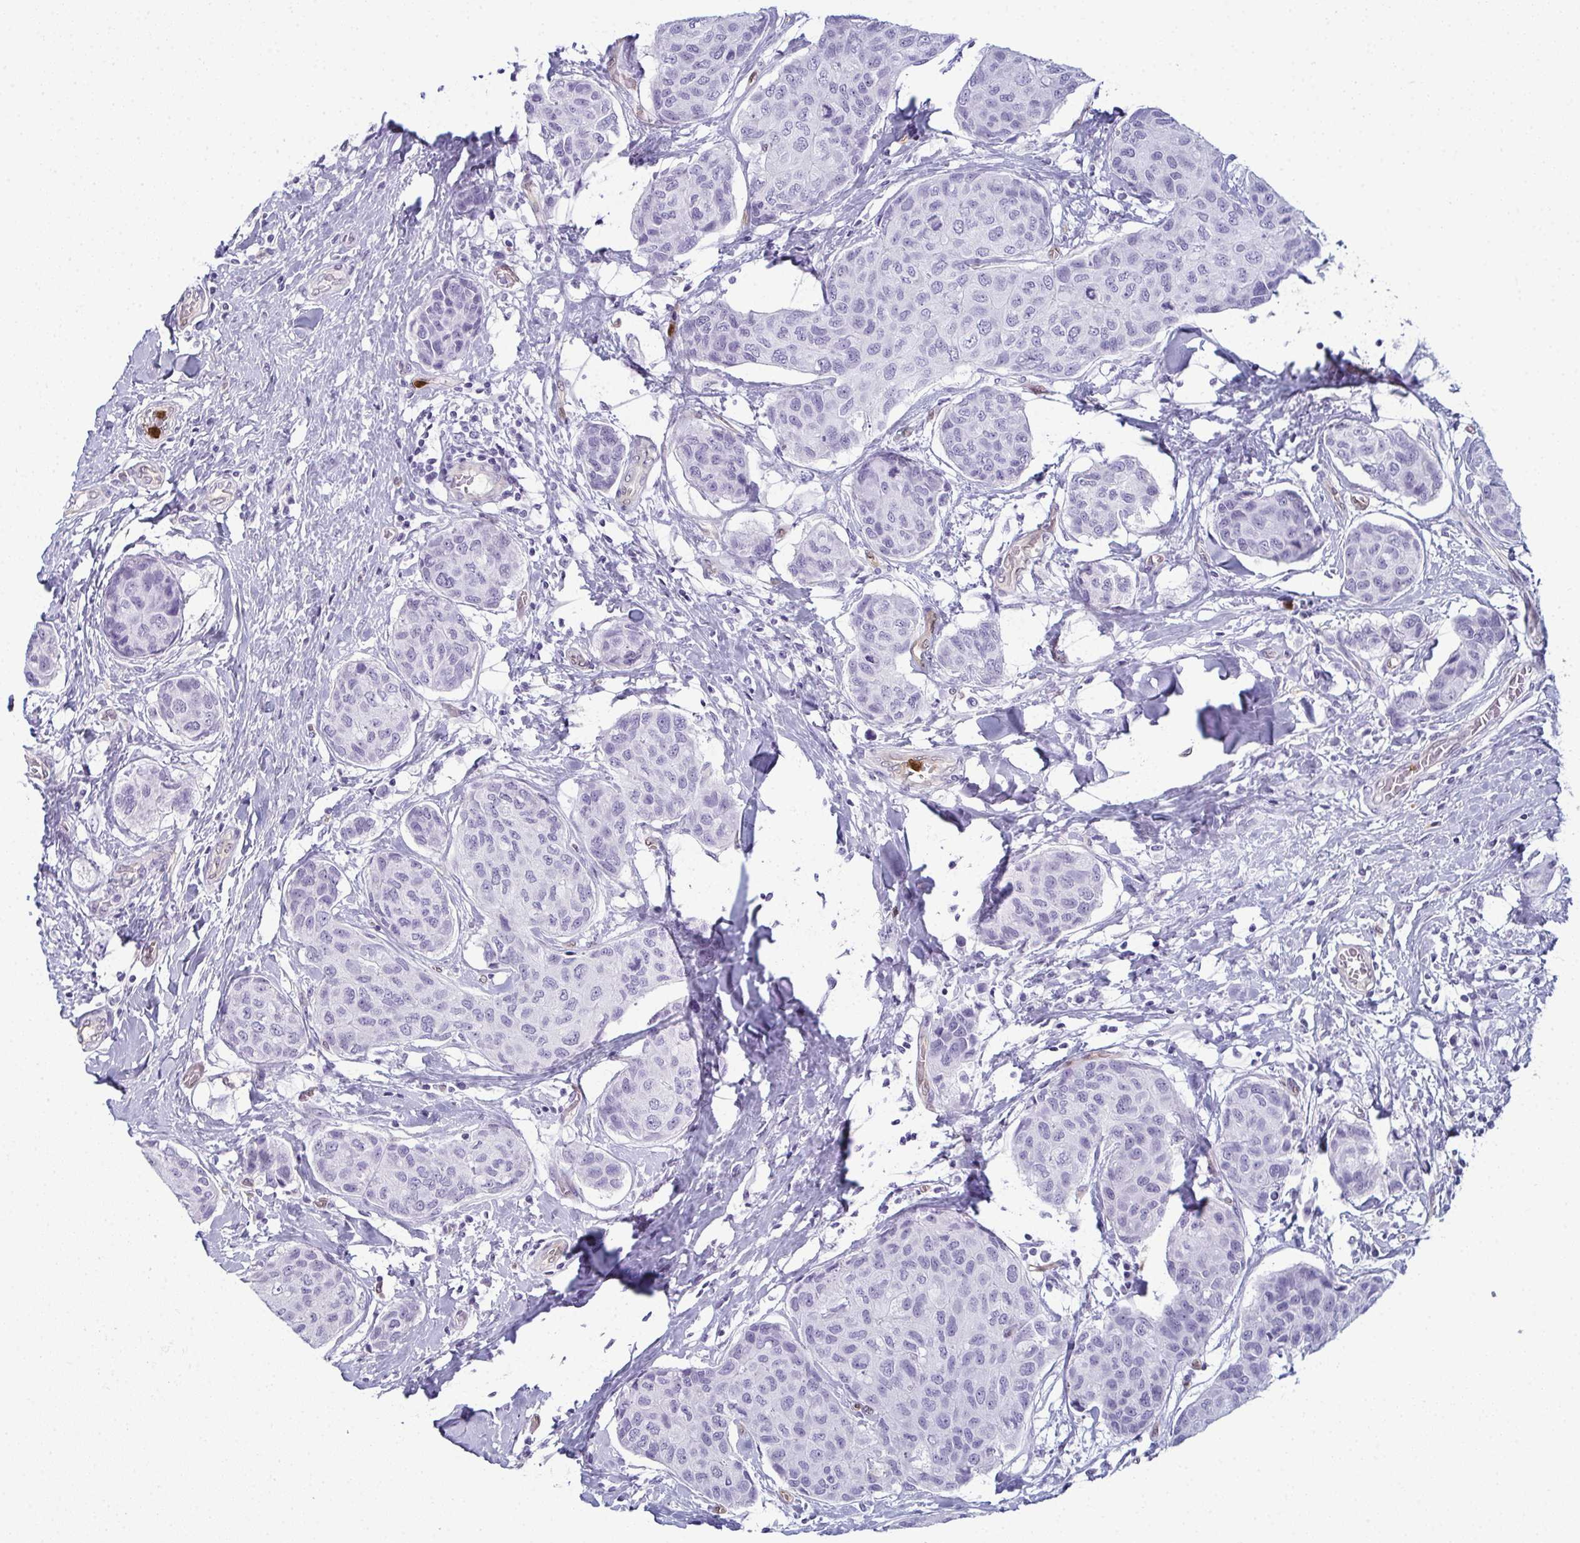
{"staining": {"intensity": "negative", "quantity": "none", "location": "none"}, "tissue": "breast cancer", "cell_type": "Tumor cells", "image_type": "cancer", "snomed": [{"axis": "morphology", "description": "Duct carcinoma"}, {"axis": "topography", "description": "Breast"}], "caption": "DAB (3,3'-diaminobenzidine) immunohistochemical staining of breast cancer reveals no significant expression in tumor cells.", "gene": "CDA", "patient": {"sex": "female", "age": 80}}